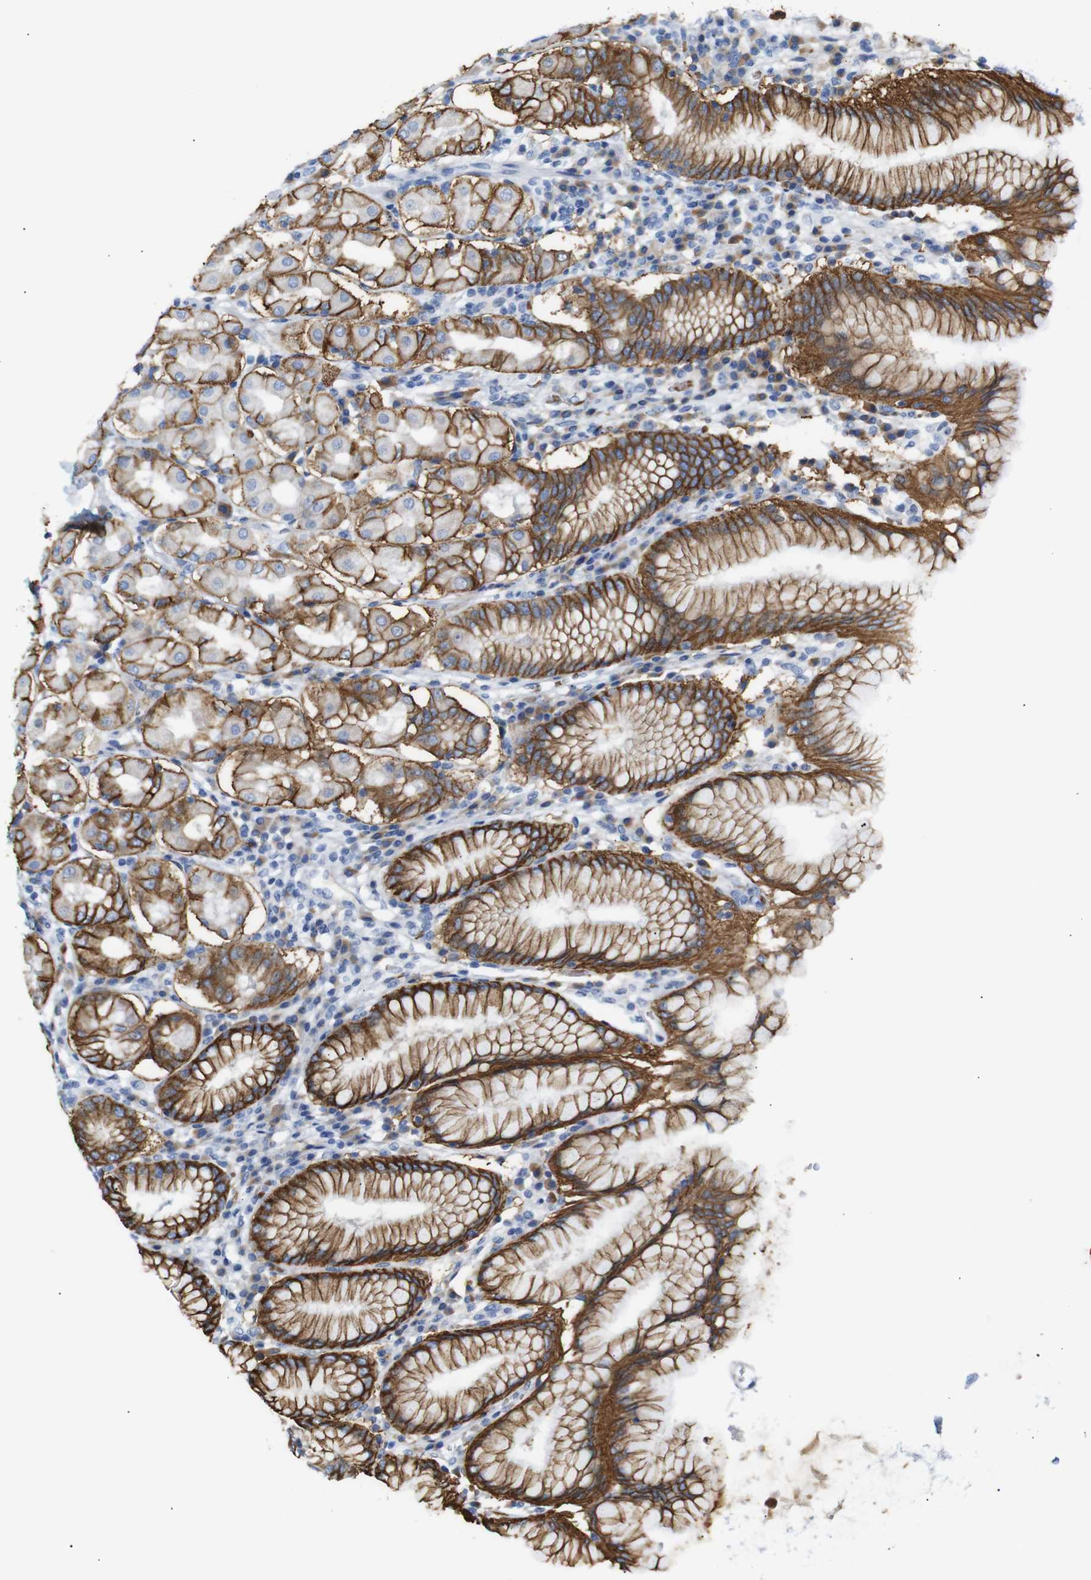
{"staining": {"intensity": "moderate", "quantity": "25%-75%", "location": "cytoplasmic/membranous"}, "tissue": "stomach", "cell_type": "Glandular cells", "image_type": "normal", "snomed": [{"axis": "morphology", "description": "Normal tissue, NOS"}, {"axis": "topography", "description": "Stomach"}, {"axis": "topography", "description": "Stomach, lower"}], "caption": "This image reveals unremarkable stomach stained with IHC to label a protein in brown. The cytoplasmic/membranous of glandular cells show moderate positivity for the protein. Nuclei are counter-stained blue.", "gene": "ERVMER34", "patient": {"sex": "female", "age": 56}}